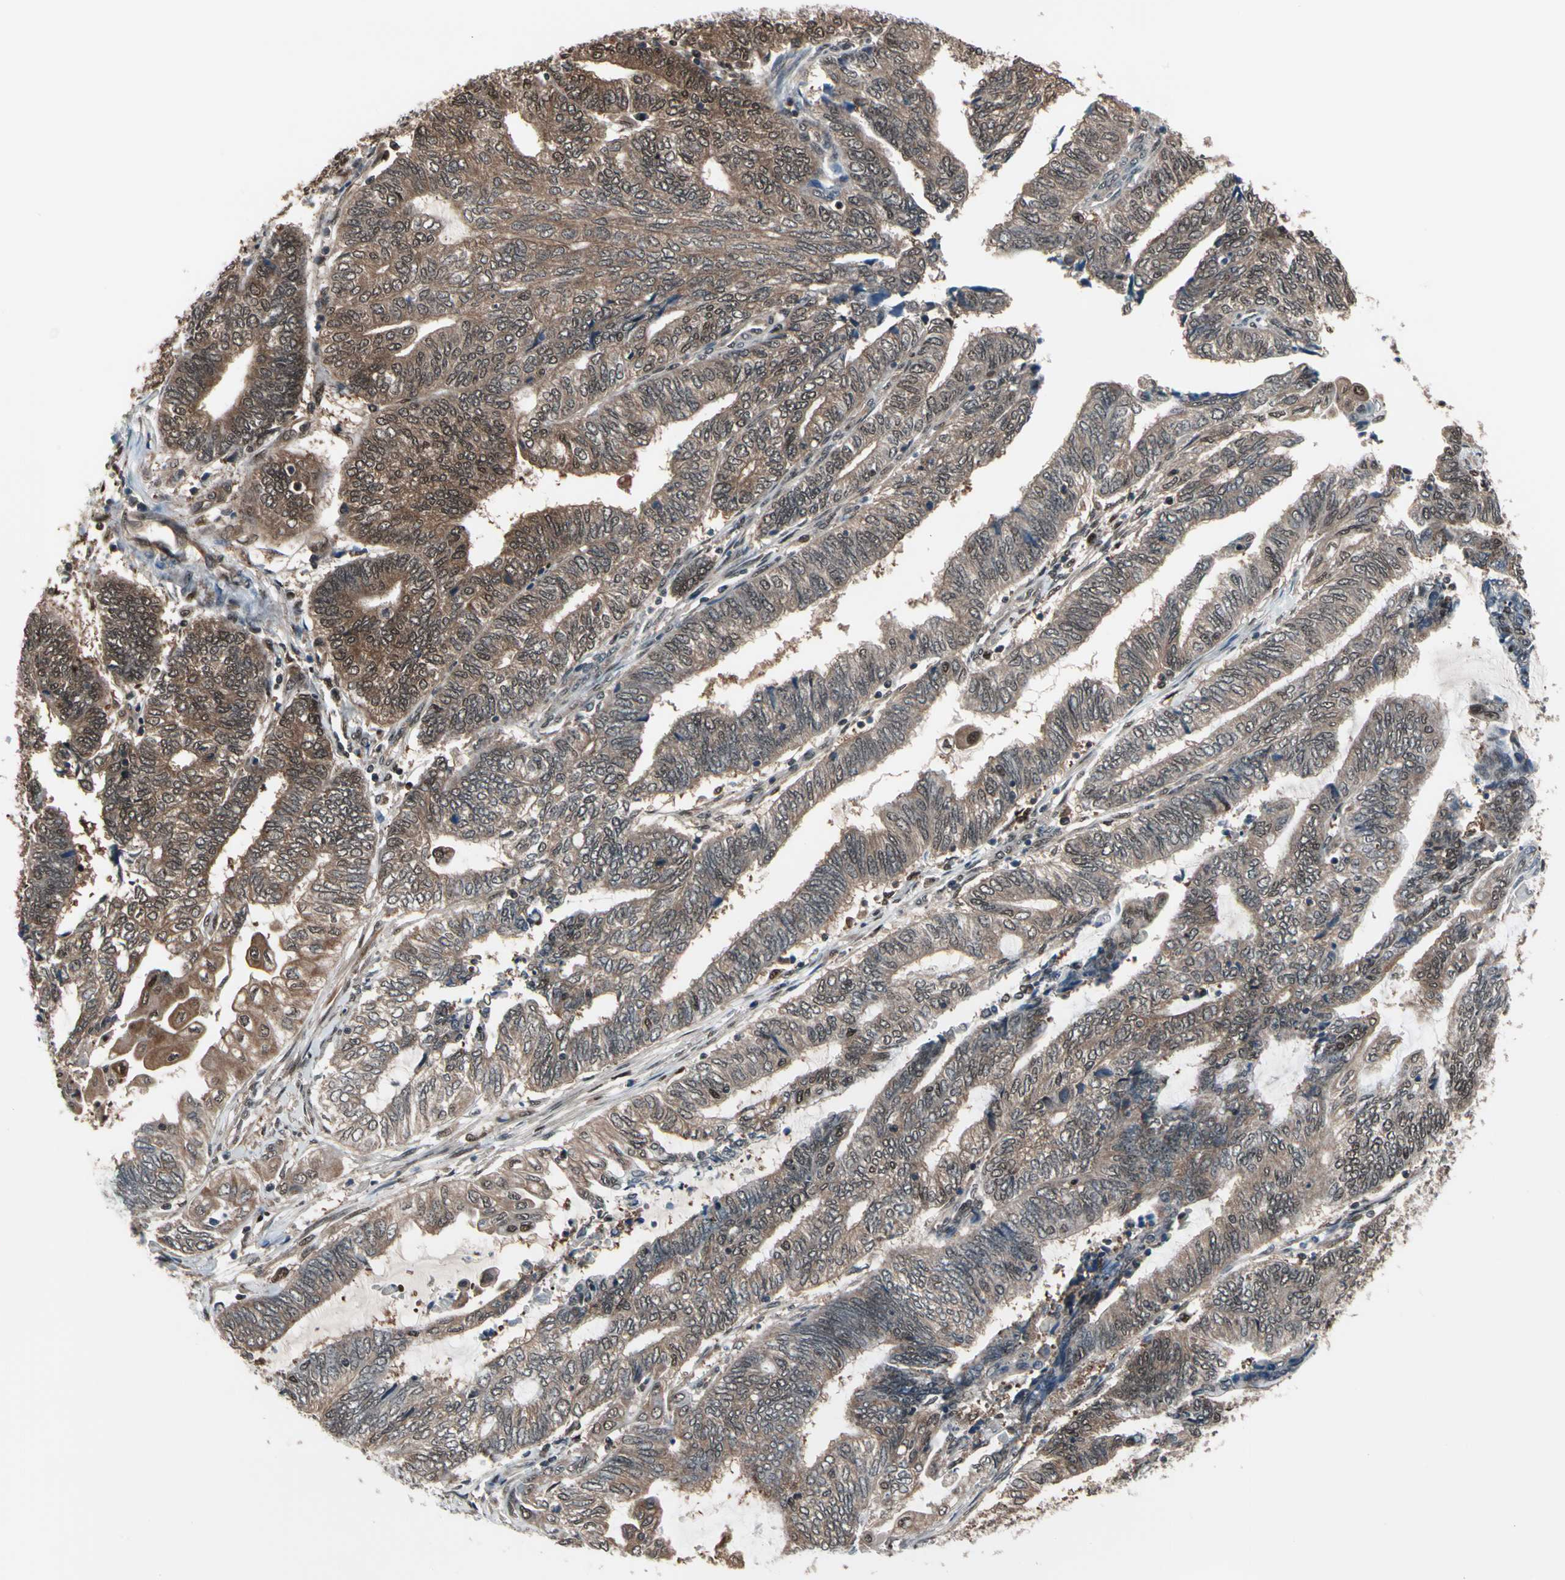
{"staining": {"intensity": "moderate", "quantity": ">75%", "location": "cytoplasmic/membranous,nuclear"}, "tissue": "endometrial cancer", "cell_type": "Tumor cells", "image_type": "cancer", "snomed": [{"axis": "morphology", "description": "Adenocarcinoma, NOS"}, {"axis": "topography", "description": "Uterus"}, {"axis": "topography", "description": "Endometrium"}], "caption": "Immunohistochemistry (IHC) staining of endometrial cancer (adenocarcinoma), which exhibits medium levels of moderate cytoplasmic/membranous and nuclear expression in about >75% of tumor cells indicating moderate cytoplasmic/membranous and nuclear protein expression. The staining was performed using DAB (brown) for protein detection and nuclei were counterstained in hematoxylin (blue).", "gene": "PSMA2", "patient": {"sex": "female", "age": 70}}